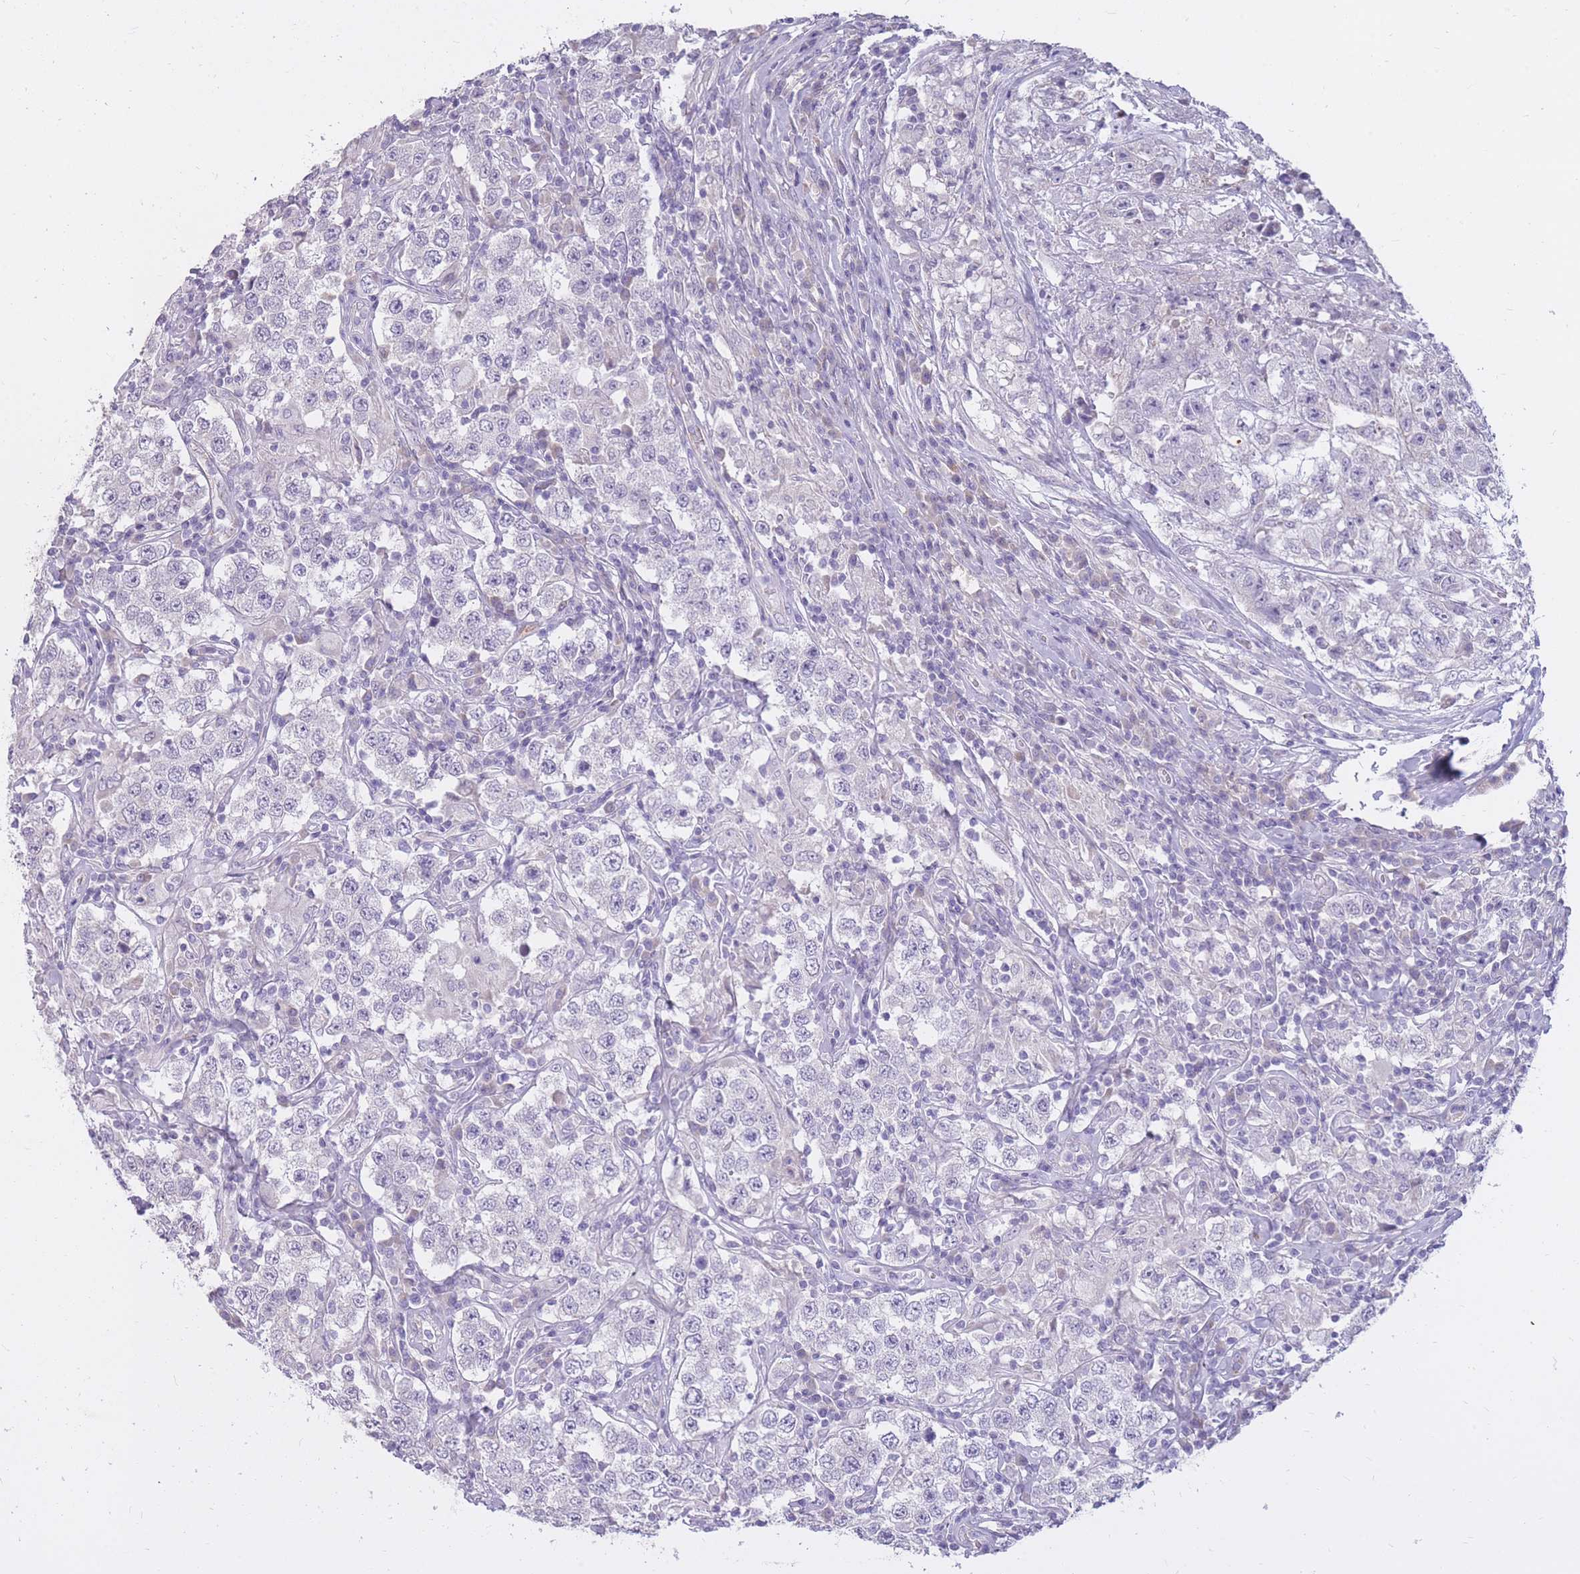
{"staining": {"intensity": "negative", "quantity": "none", "location": "none"}, "tissue": "testis cancer", "cell_type": "Tumor cells", "image_type": "cancer", "snomed": [{"axis": "morphology", "description": "Seminoma, NOS"}, {"axis": "morphology", "description": "Carcinoma, Embryonal, NOS"}, {"axis": "topography", "description": "Testis"}], "caption": "Testis cancer (embryonal carcinoma) was stained to show a protein in brown. There is no significant positivity in tumor cells.", "gene": "RNF170", "patient": {"sex": "male", "age": 41}}